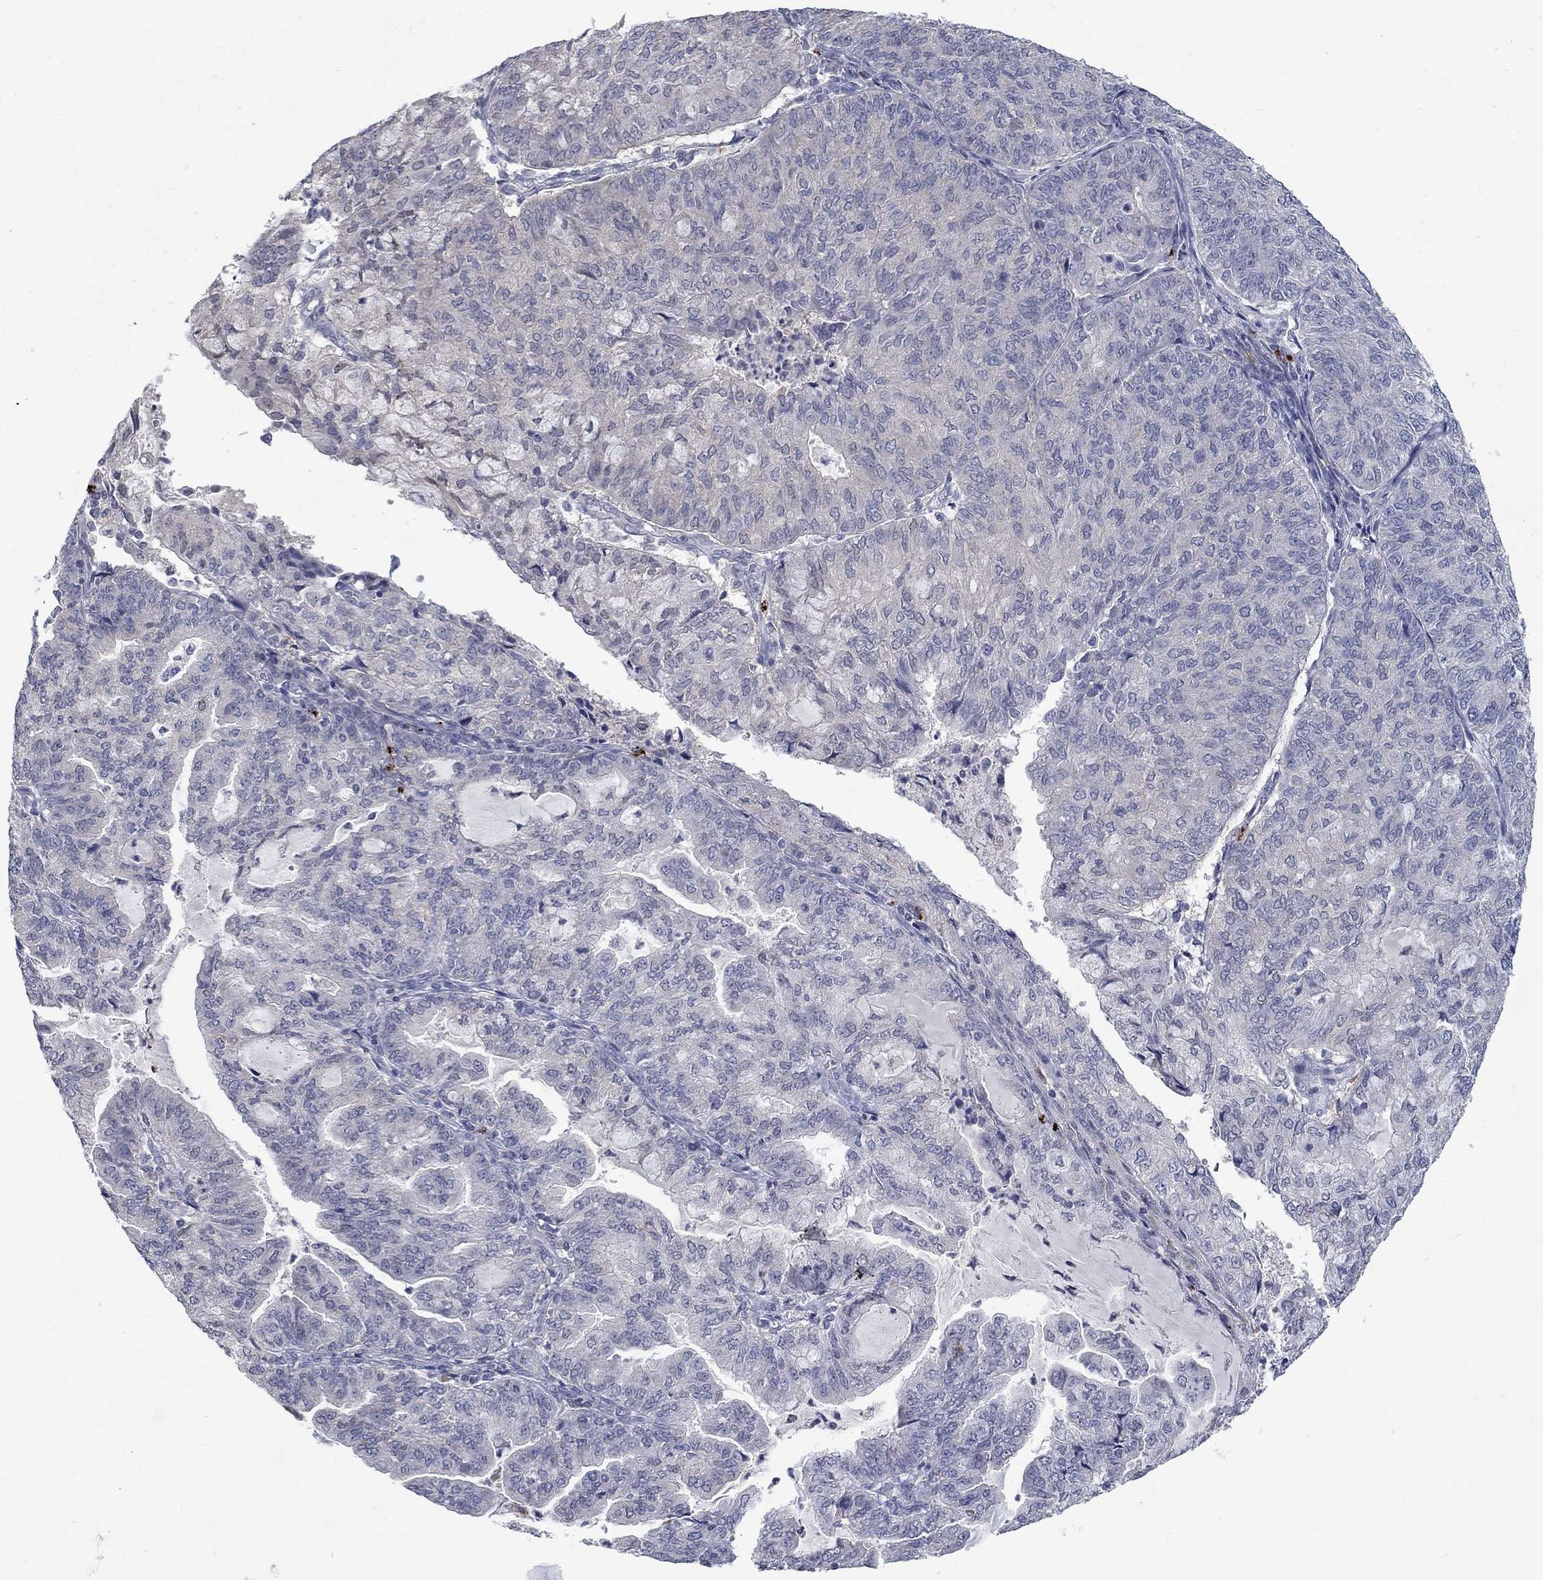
{"staining": {"intensity": "negative", "quantity": "none", "location": "none"}, "tissue": "endometrial cancer", "cell_type": "Tumor cells", "image_type": "cancer", "snomed": [{"axis": "morphology", "description": "Adenocarcinoma, NOS"}, {"axis": "topography", "description": "Endometrium"}], "caption": "High magnification brightfield microscopy of endometrial cancer (adenocarcinoma) stained with DAB (brown) and counterstained with hematoxylin (blue): tumor cells show no significant expression.", "gene": "MTSS2", "patient": {"sex": "female", "age": 82}}